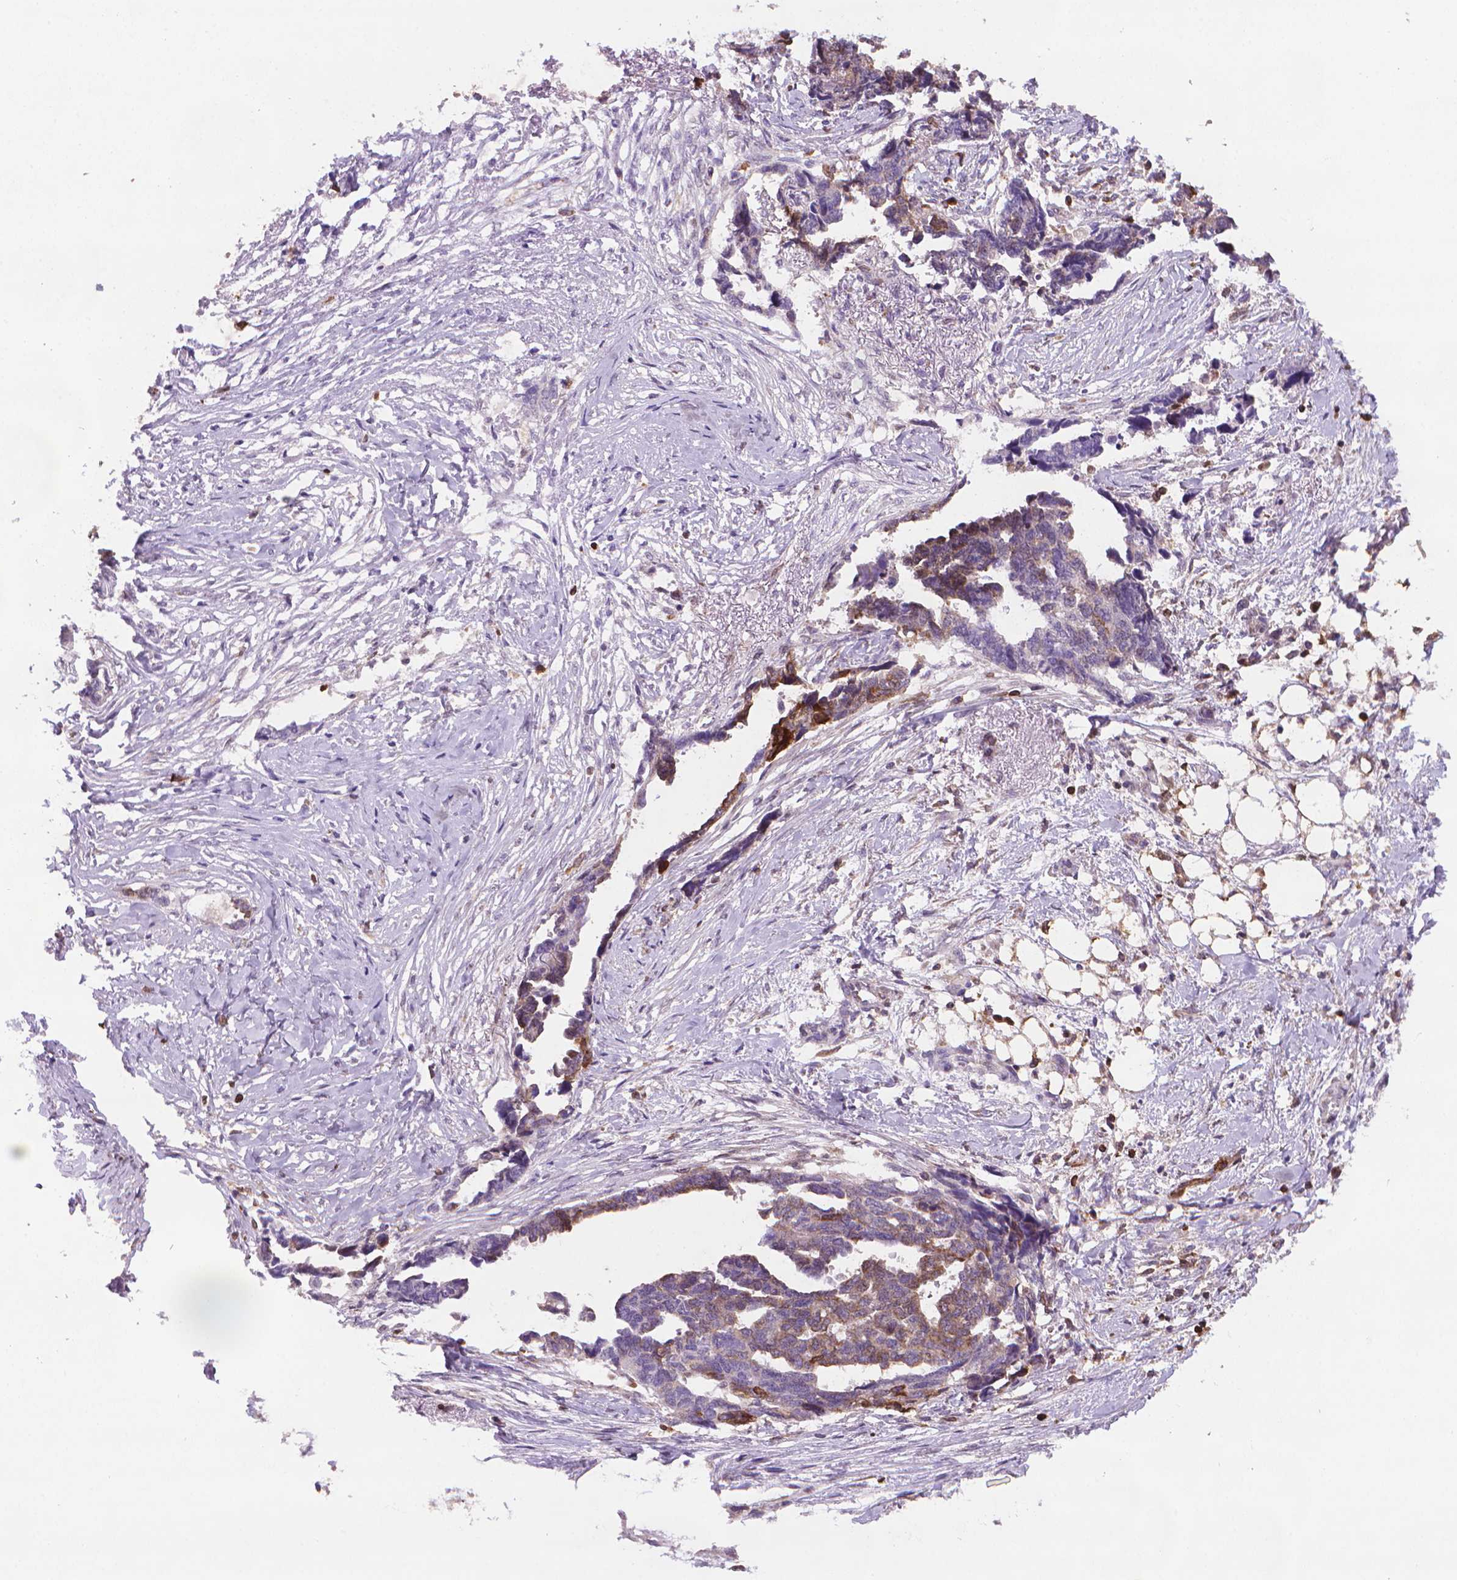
{"staining": {"intensity": "moderate", "quantity": "25%-75%", "location": "cytoplasmic/membranous"}, "tissue": "ovarian cancer", "cell_type": "Tumor cells", "image_type": "cancer", "snomed": [{"axis": "morphology", "description": "Cystadenocarcinoma, serous, NOS"}, {"axis": "topography", "description": "Ovary"}], "caption": "Tumor cells display medium levels of moderate cytoplasmic/membranous staining in about 25%-75% of cells in serous cystadenocarcinoma (ovarian).", "gene": "BCL2", "patient": {"sex": "female", "age": 69}}